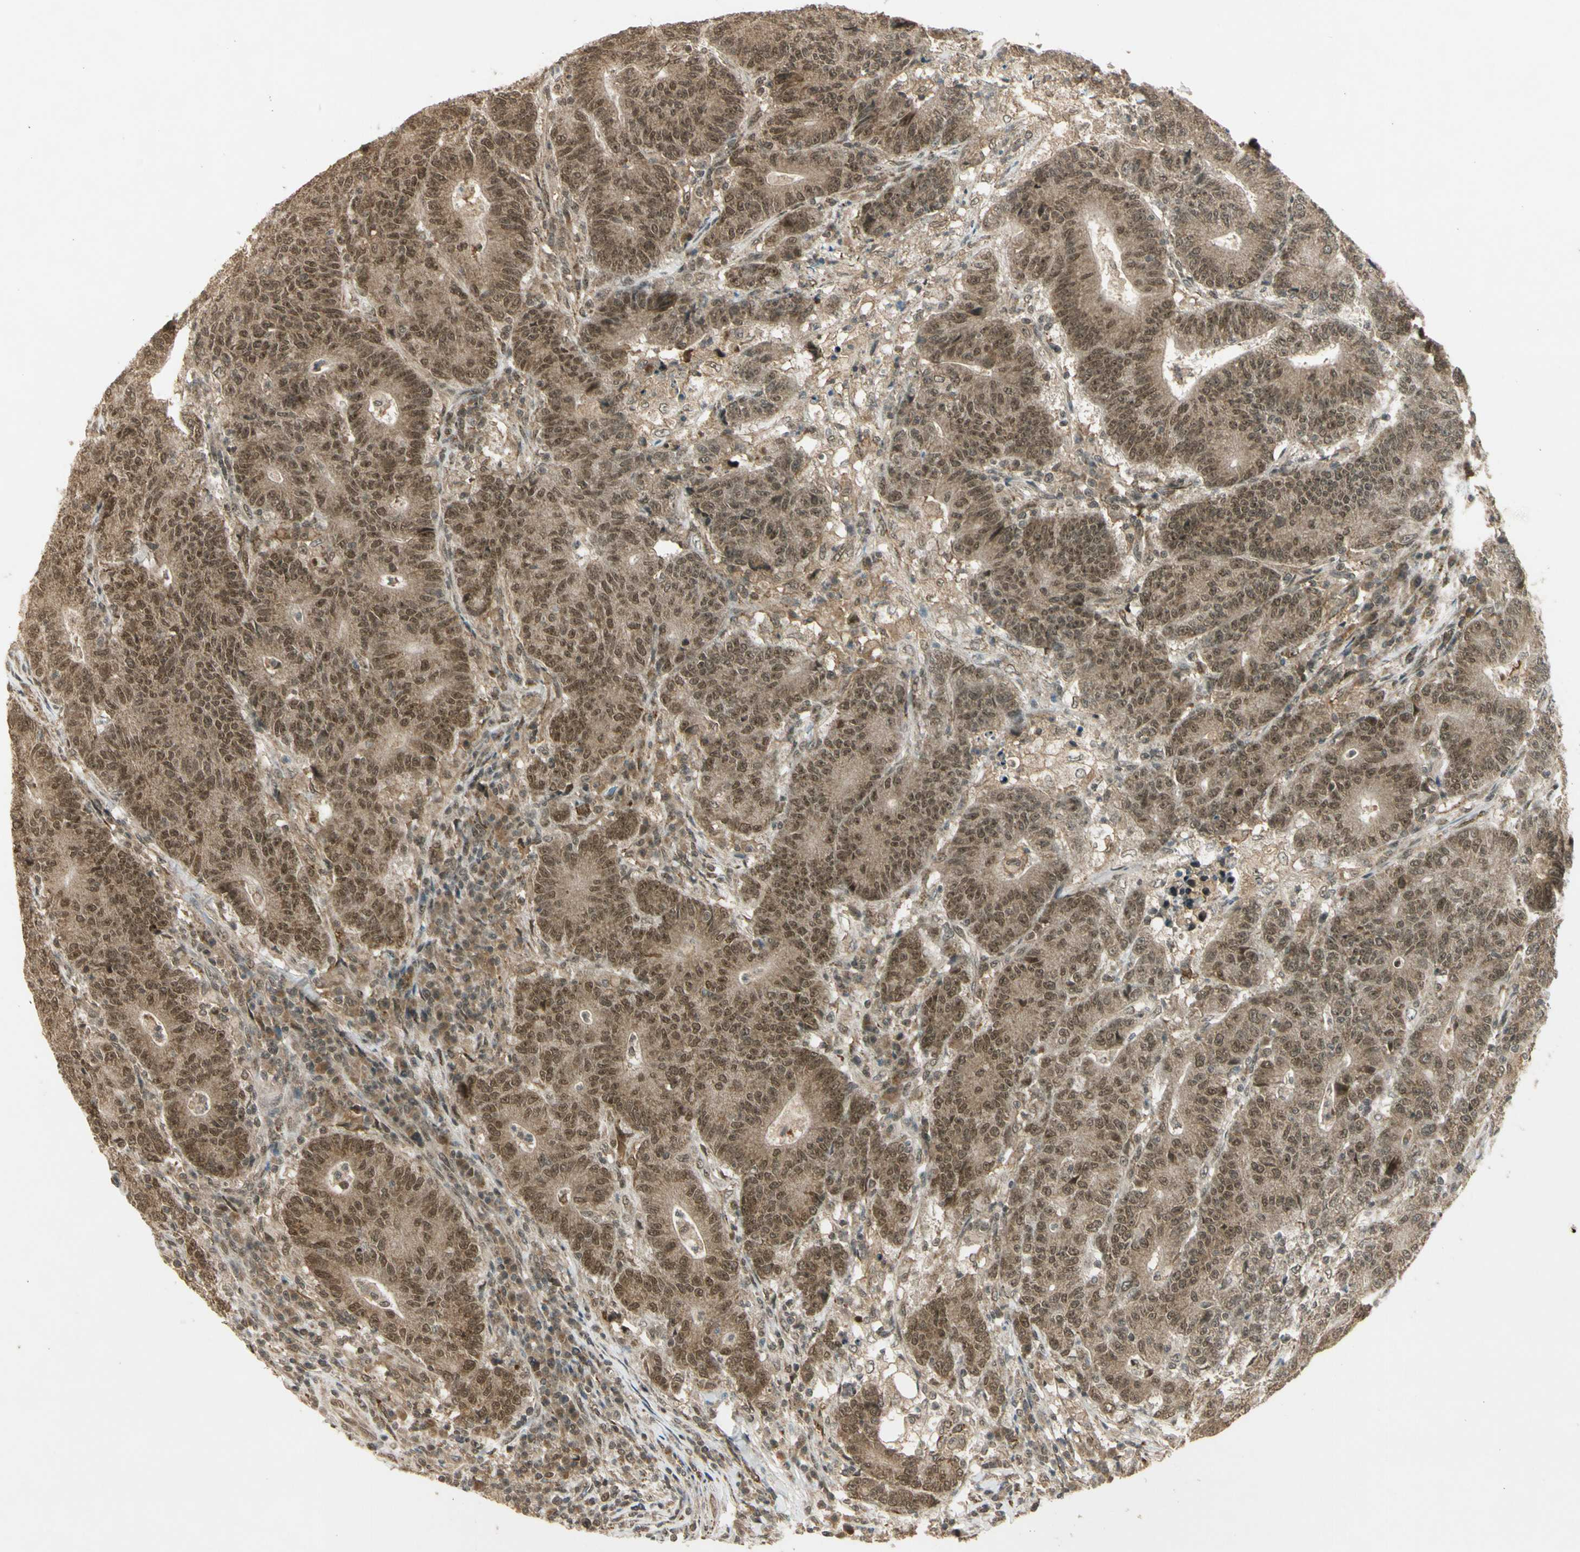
{"staining": {"intensity": "moderate", "quantity": ">75%", "location": "cytoplasmic/membranous,nuclear"}, "tissue": "colorectal cancer", "cell_type": "Tumor cells", "image_type": "cancer", "snomed": [{"axis": "morphology", "description": "Normal tissue, NOS"}, {"axis": "morphology", "description": "Adenocarcinoma, NOS"}, {"axis": "topography", "description": "Colon"}], "caption": "An immunohistochemistry (IHC) histopathology image of tumor tissue is shown. Protein staining in brown shows moderate cytoplasmic/membranous and nuclear positivity in colorectal adenocarcinoma within tumor cells.", "gene": "ZNF135", "patient": {"sex": "female", "age": 75}}